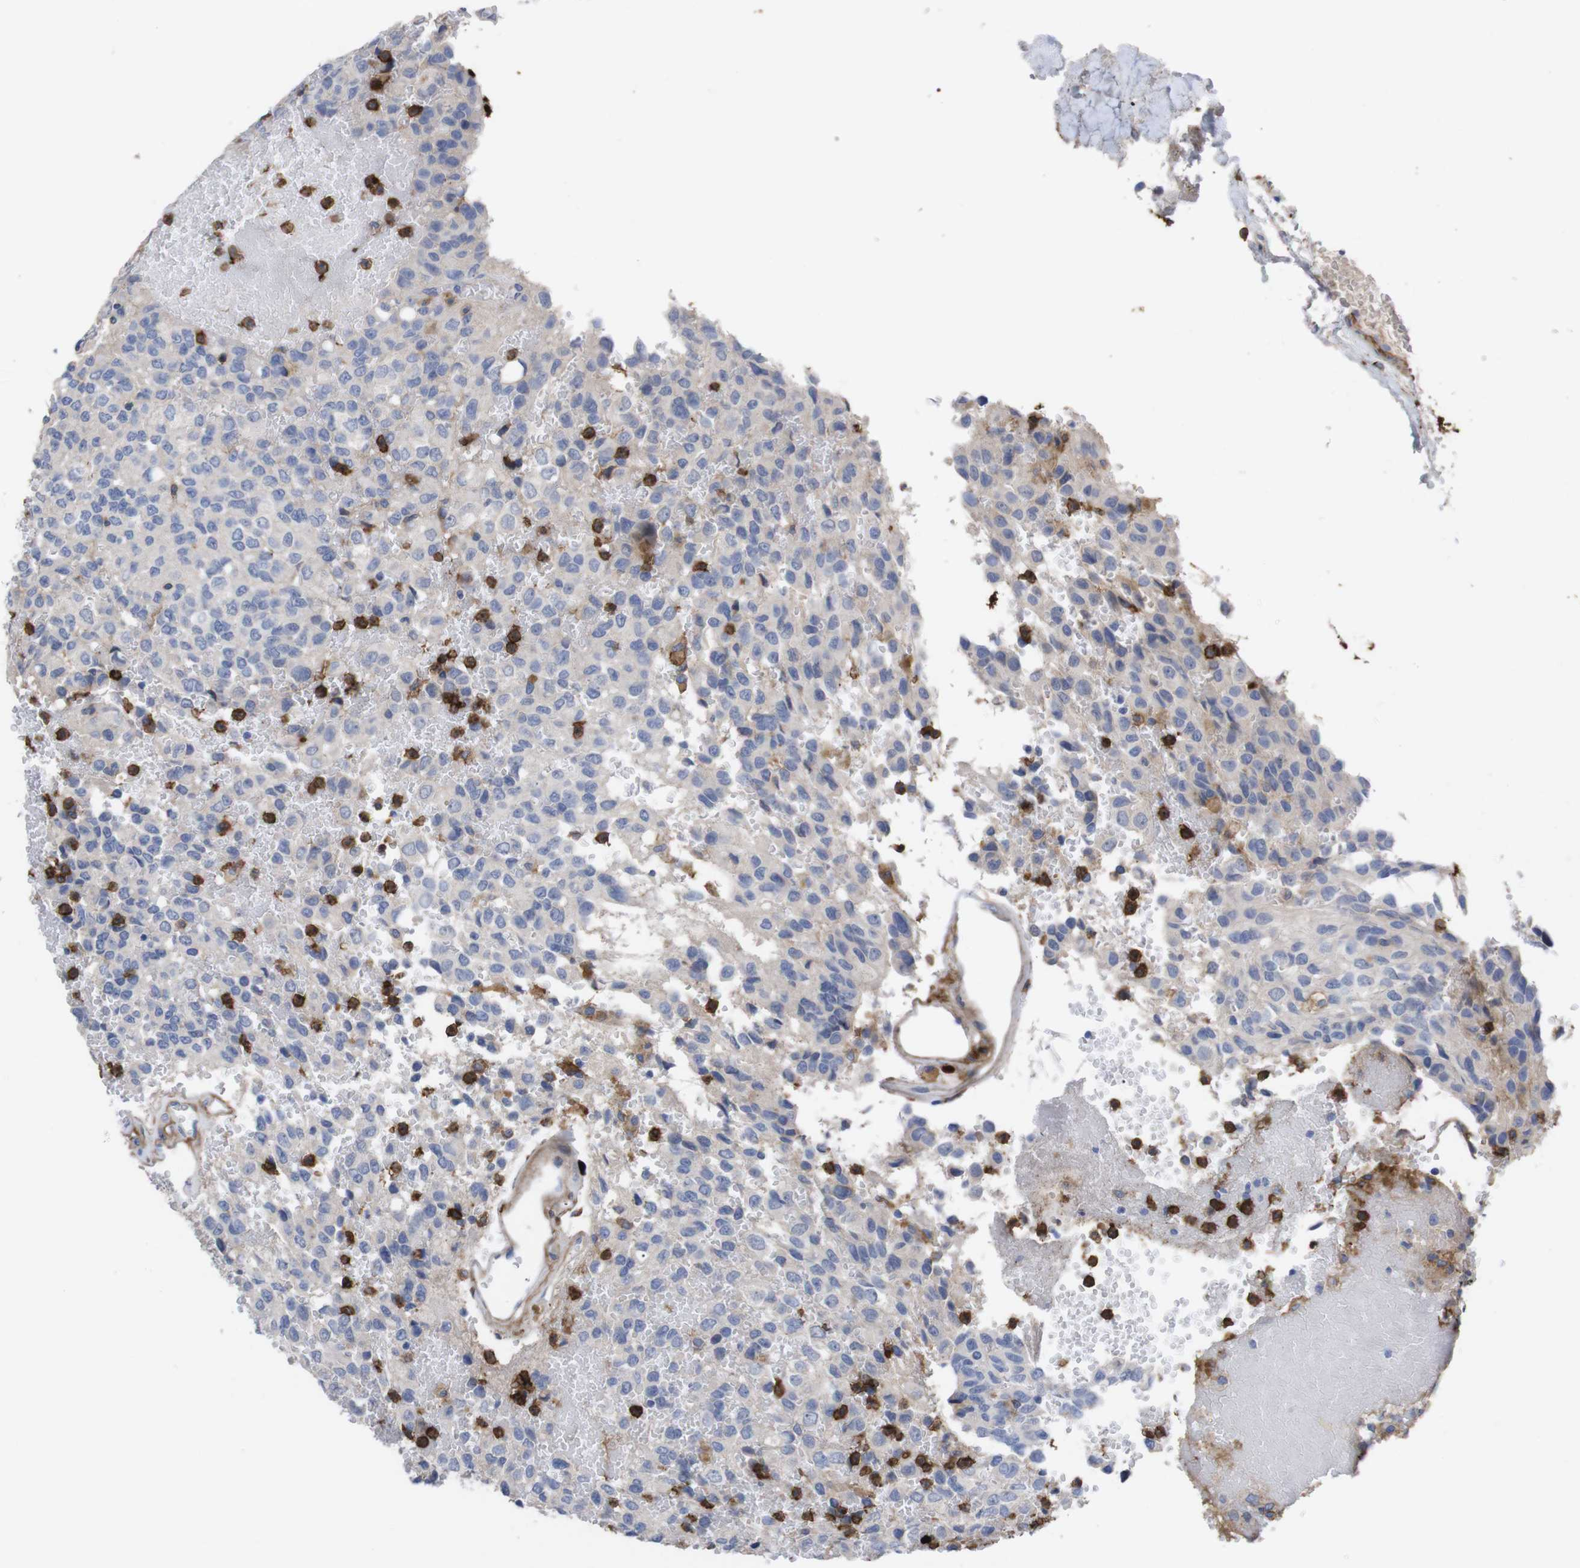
{"staining": {"intensity": "negative", "quantity": "none", "location": "none"}, "tissue": "glioma", "cell_type": "Tumor cells", "image_type": "cancer", "snomed": [{"axis": "morphology", "description": "Glioma, malignant, High grade"}, {"axis": "topography", "description": "Brain"}], "caption": "The photomicrograph shows no significant positivity in tumor cells of glioma.", "gene": "C5AR1", "patient": {"sex": "male", "age": 32}}